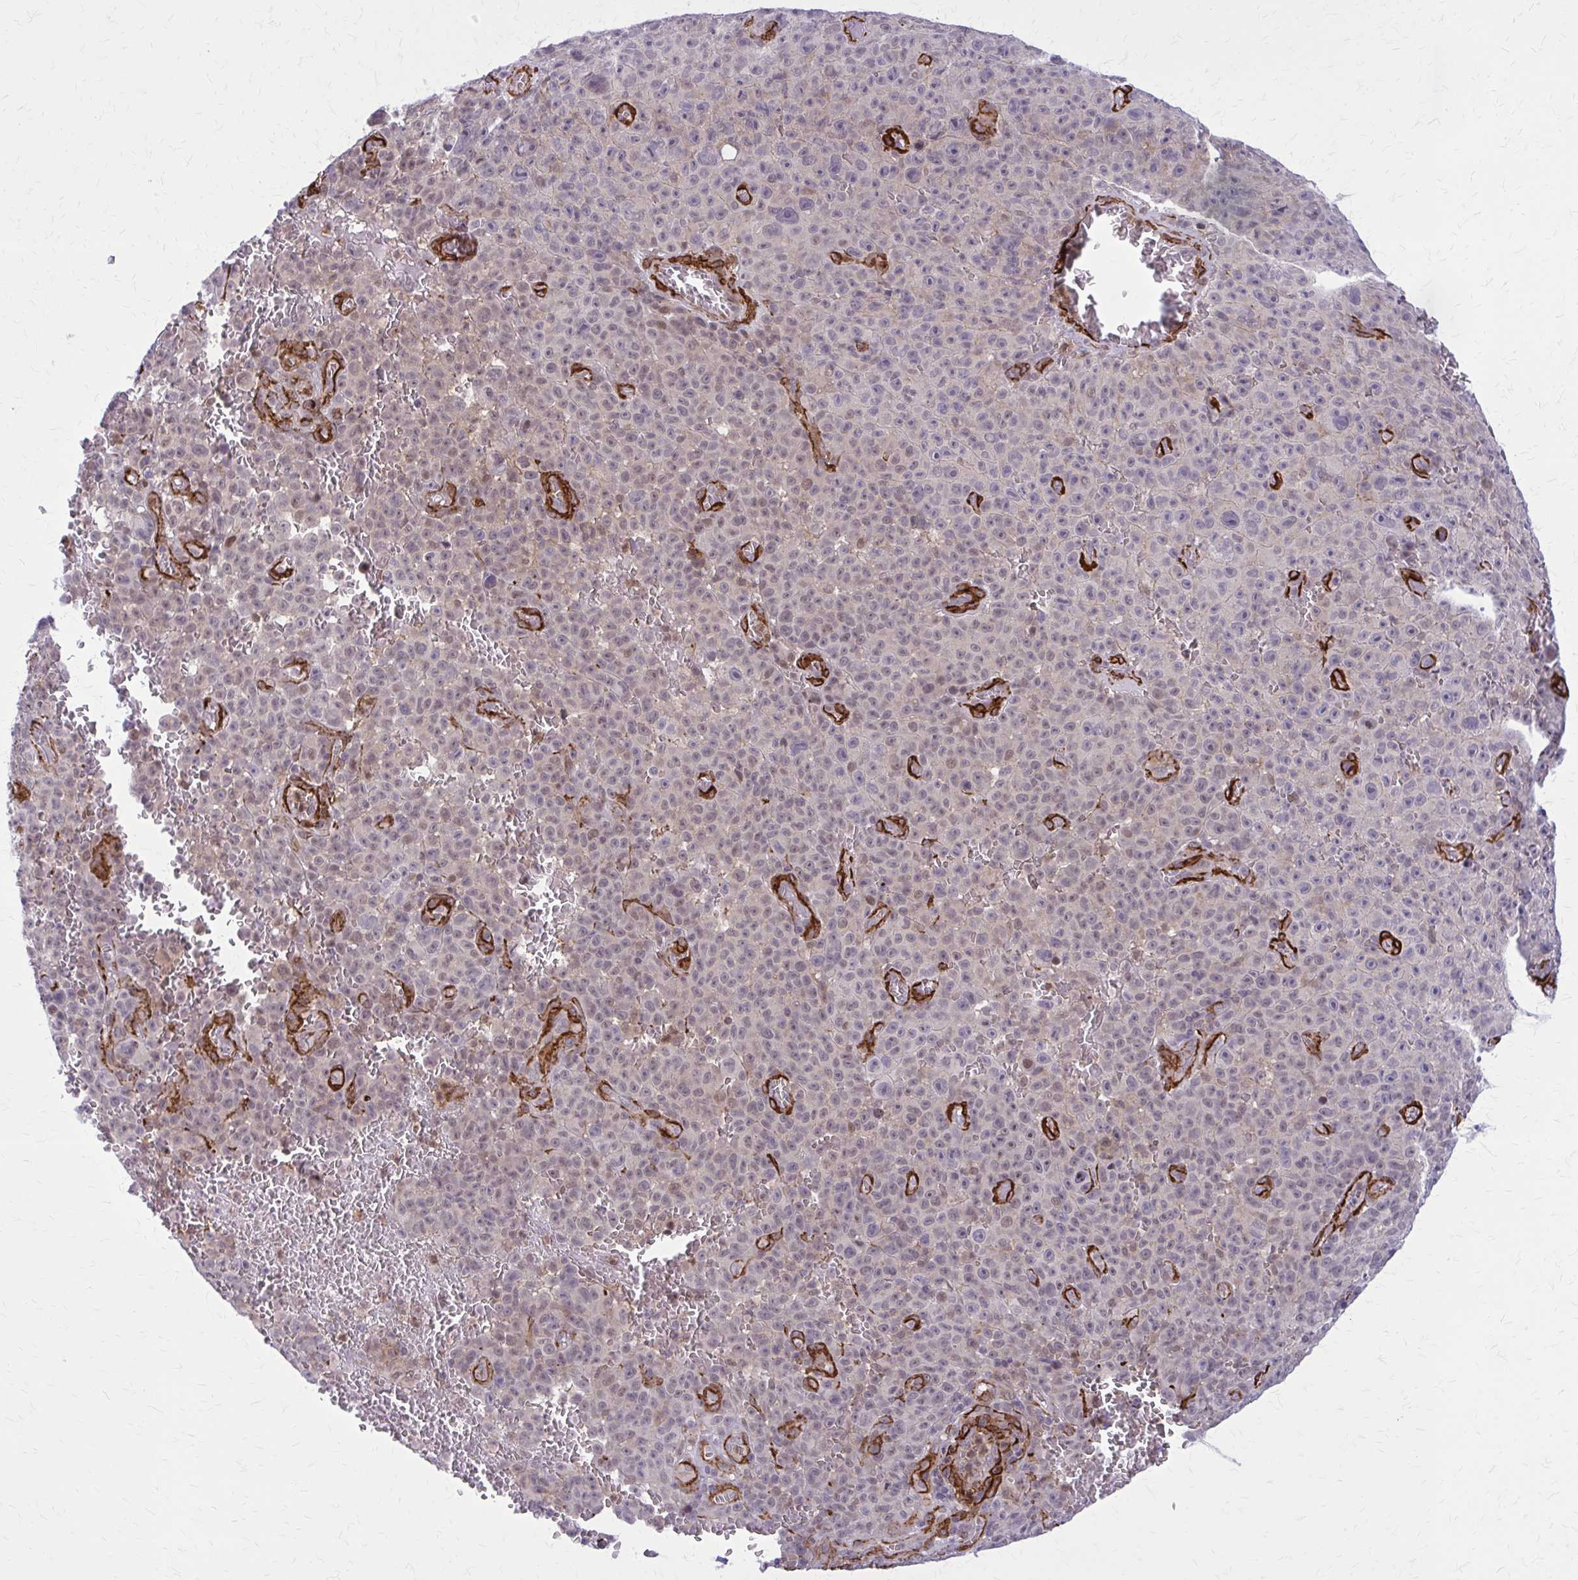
{"staining": {"intensity": "weak", "quantity": "<25%", "location": "nuclear"}, "tissue": "melanoma", "cell_type": "Tumor cells", "image_type": "cancer", "snomed": [{"axis": "morphology", "description": "Malignant melanoma, NOS"}, {"axis": "topography", "description": "Skin"}], "caption": "Immunohistochemical staining of human melanoma reveals no significant staining in tumor cells. Nuclei are stained in blue.", "gene": "NRBF2", "patient": {"sex": "female", "age": 82}}